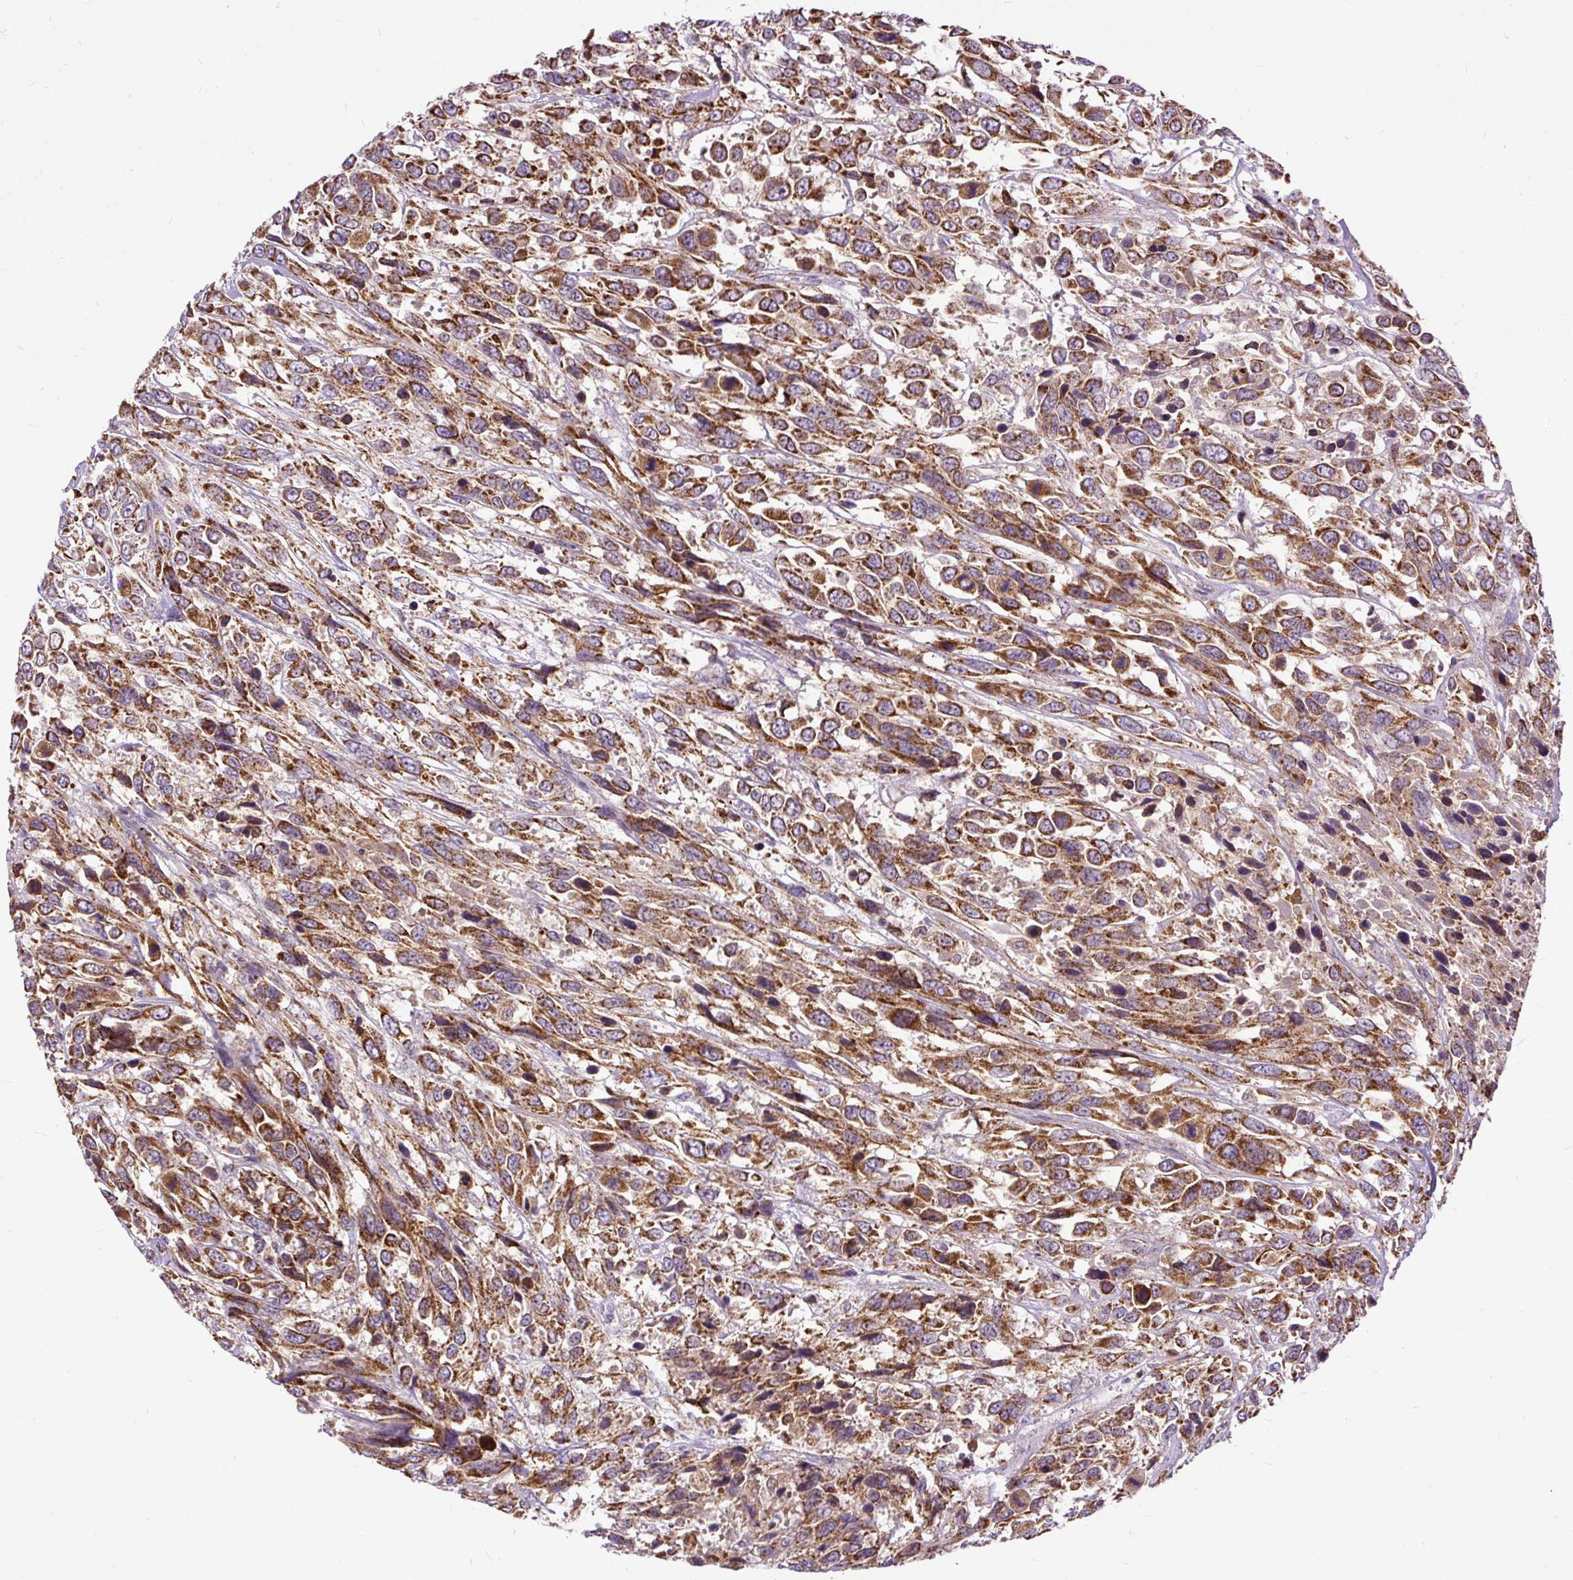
{"staining": {"intensity": "strong", "quantity": ">75%", "location": "cytoplasmic/membranous"}, "tissue": "urothelial cancer", "cell_type": "Tumor cells", "image_type": "cancer", "snomed": [{"axis": "morphology", "description": "Urothelial carcinoma, High grade"}, {"axis": "topography", "description": "Urinary bladder"}], "caption": "A histopathology image showing strong cytoplasmic/membranous expression in about >75% of tumor cells in urothelial carcinoma (high-grade), as visualized by brown immunohistochemical staining.", "gene": "TM2D3", "patient": {"sex": "female", "age": 70}}